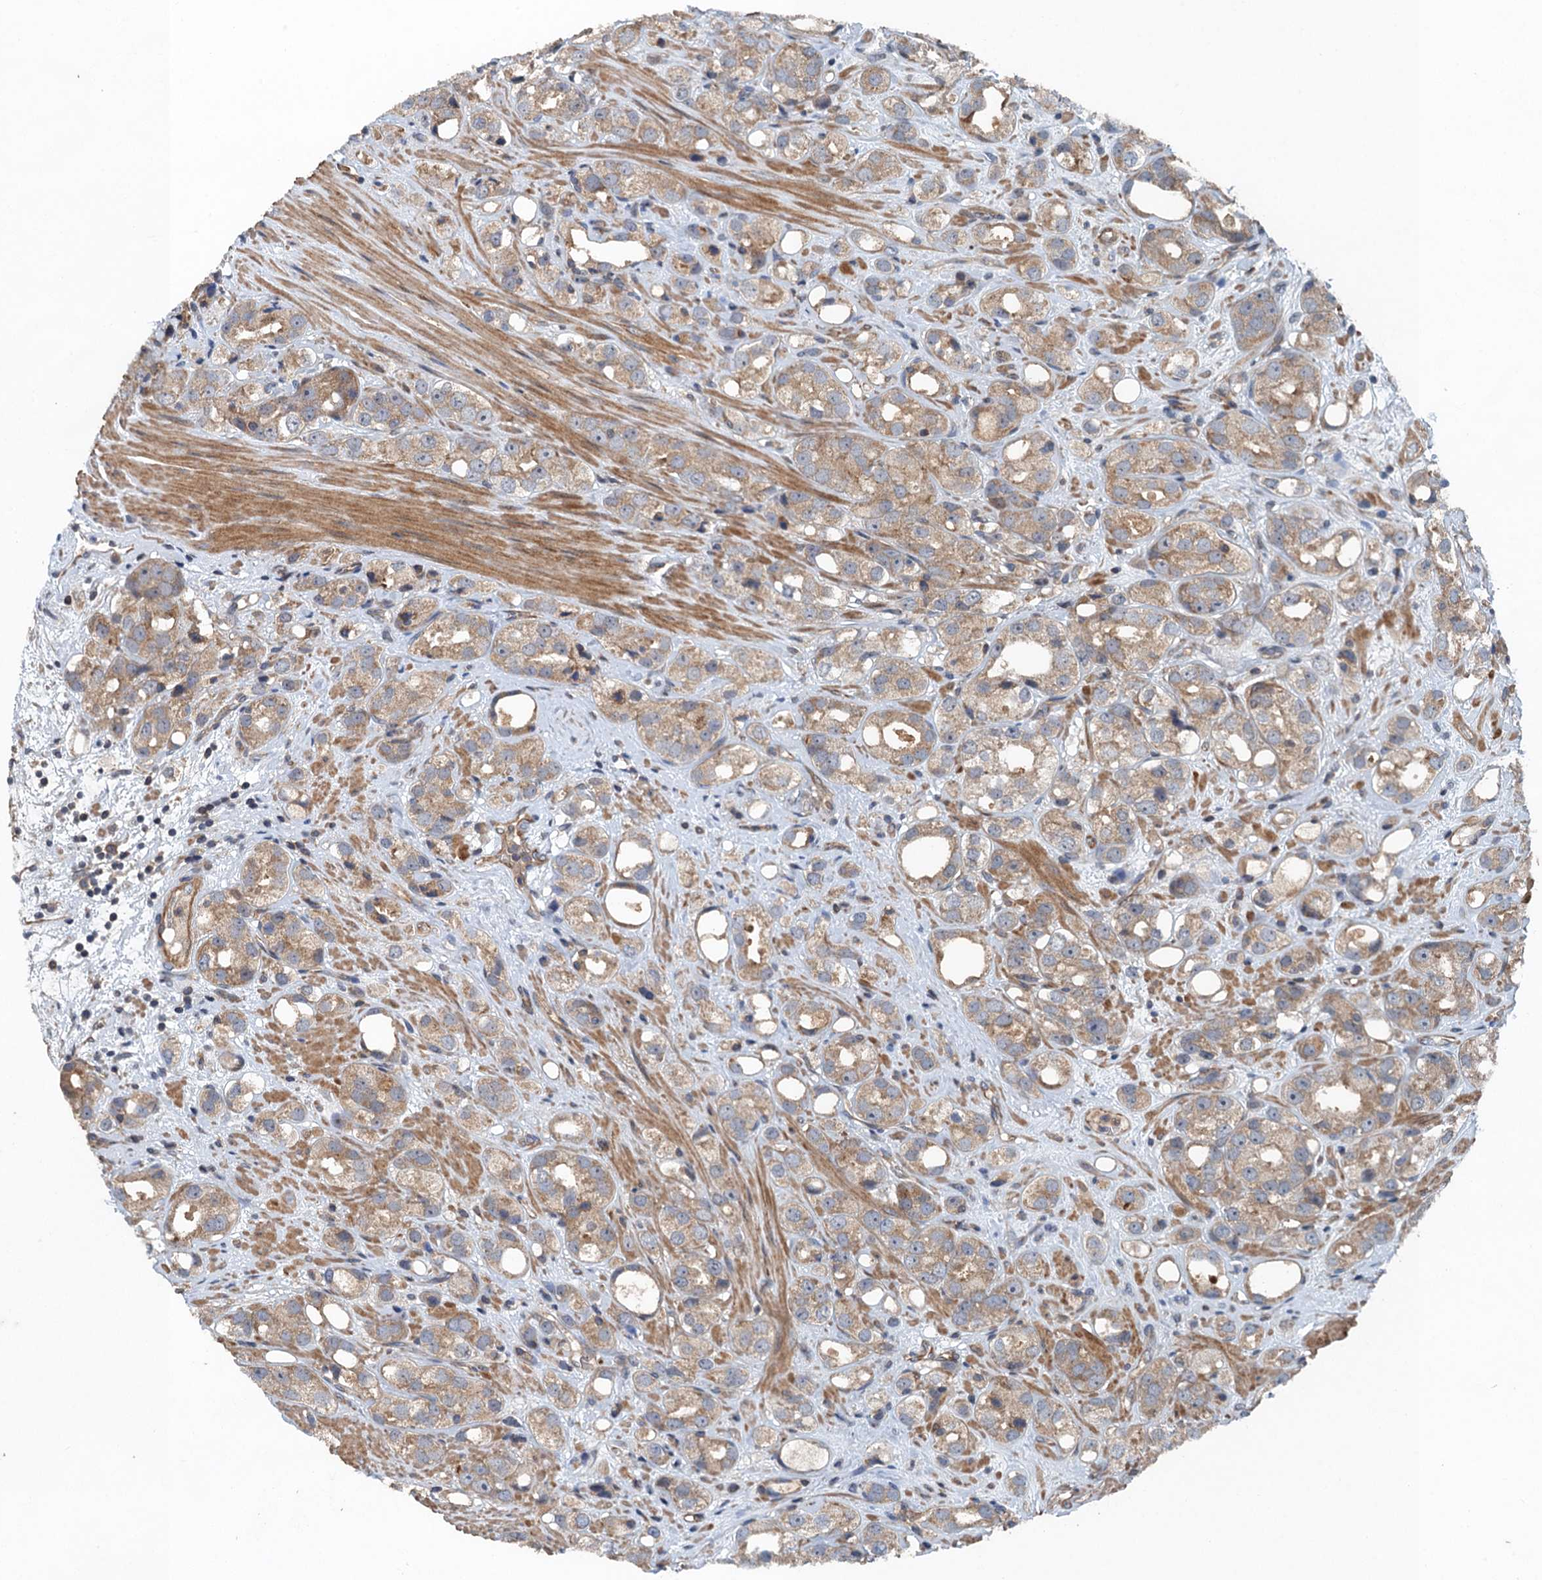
{"staining": {"intensity": "weak", "quantity": ">75%", "location": "cytoplasmic/membranous"}, "tissue": "prostate cancer", "cell_type": "Tumor cells", "image_type": "cancer", "snomed": [{"axis": "morphology", "description": "Adenocarcinoma, NOS"}, {"axis": "topography", "description": "Prostate"}], "caption": "Weak cytoplasmic/membranous staining for a protein is seen in about >75% of tumor cells of adenocarcinoma (prostate) using immunohistochemistry.", "gene": "BORCS5", "patient": {"sex": "male", "age": 79}}